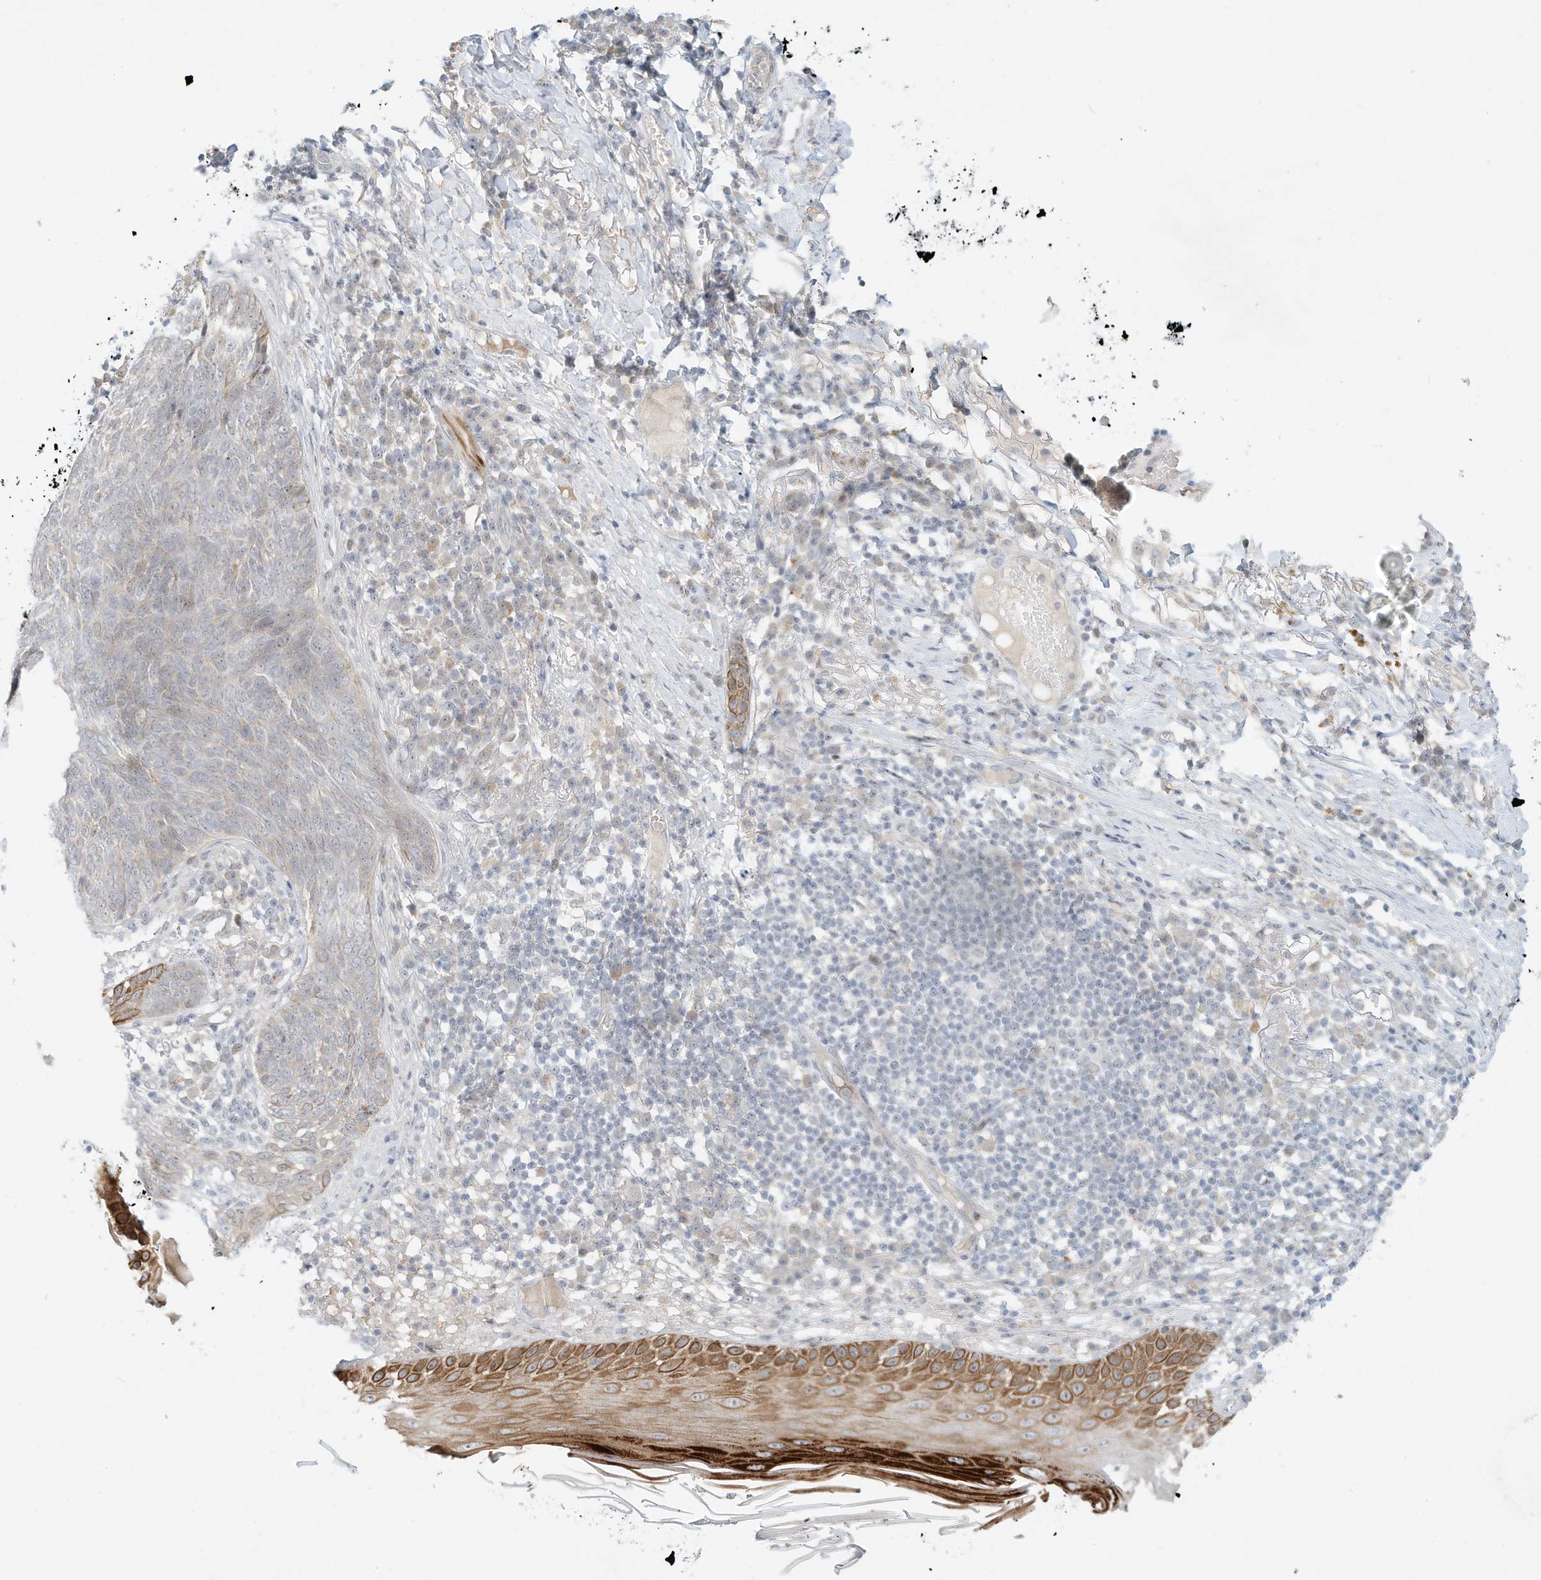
{"staining": {"intensity": "negative", "quantity": "none", "location": "none"}, "tissue": "skin cancer", "cell_type": "Tumor cells", "image_type": "cancer", "snomed": [{"axis": "morphology", "description": "Basal cell carcinoma"}, {"axis": "topography", "description": "Skin"}], "caption": "Histopathology image shows no protein staining in tumor cells of basal cell carcinoma (skin) tissue.", "gene": "PAK6", "patient": {"sex": "male", "age": 85}}